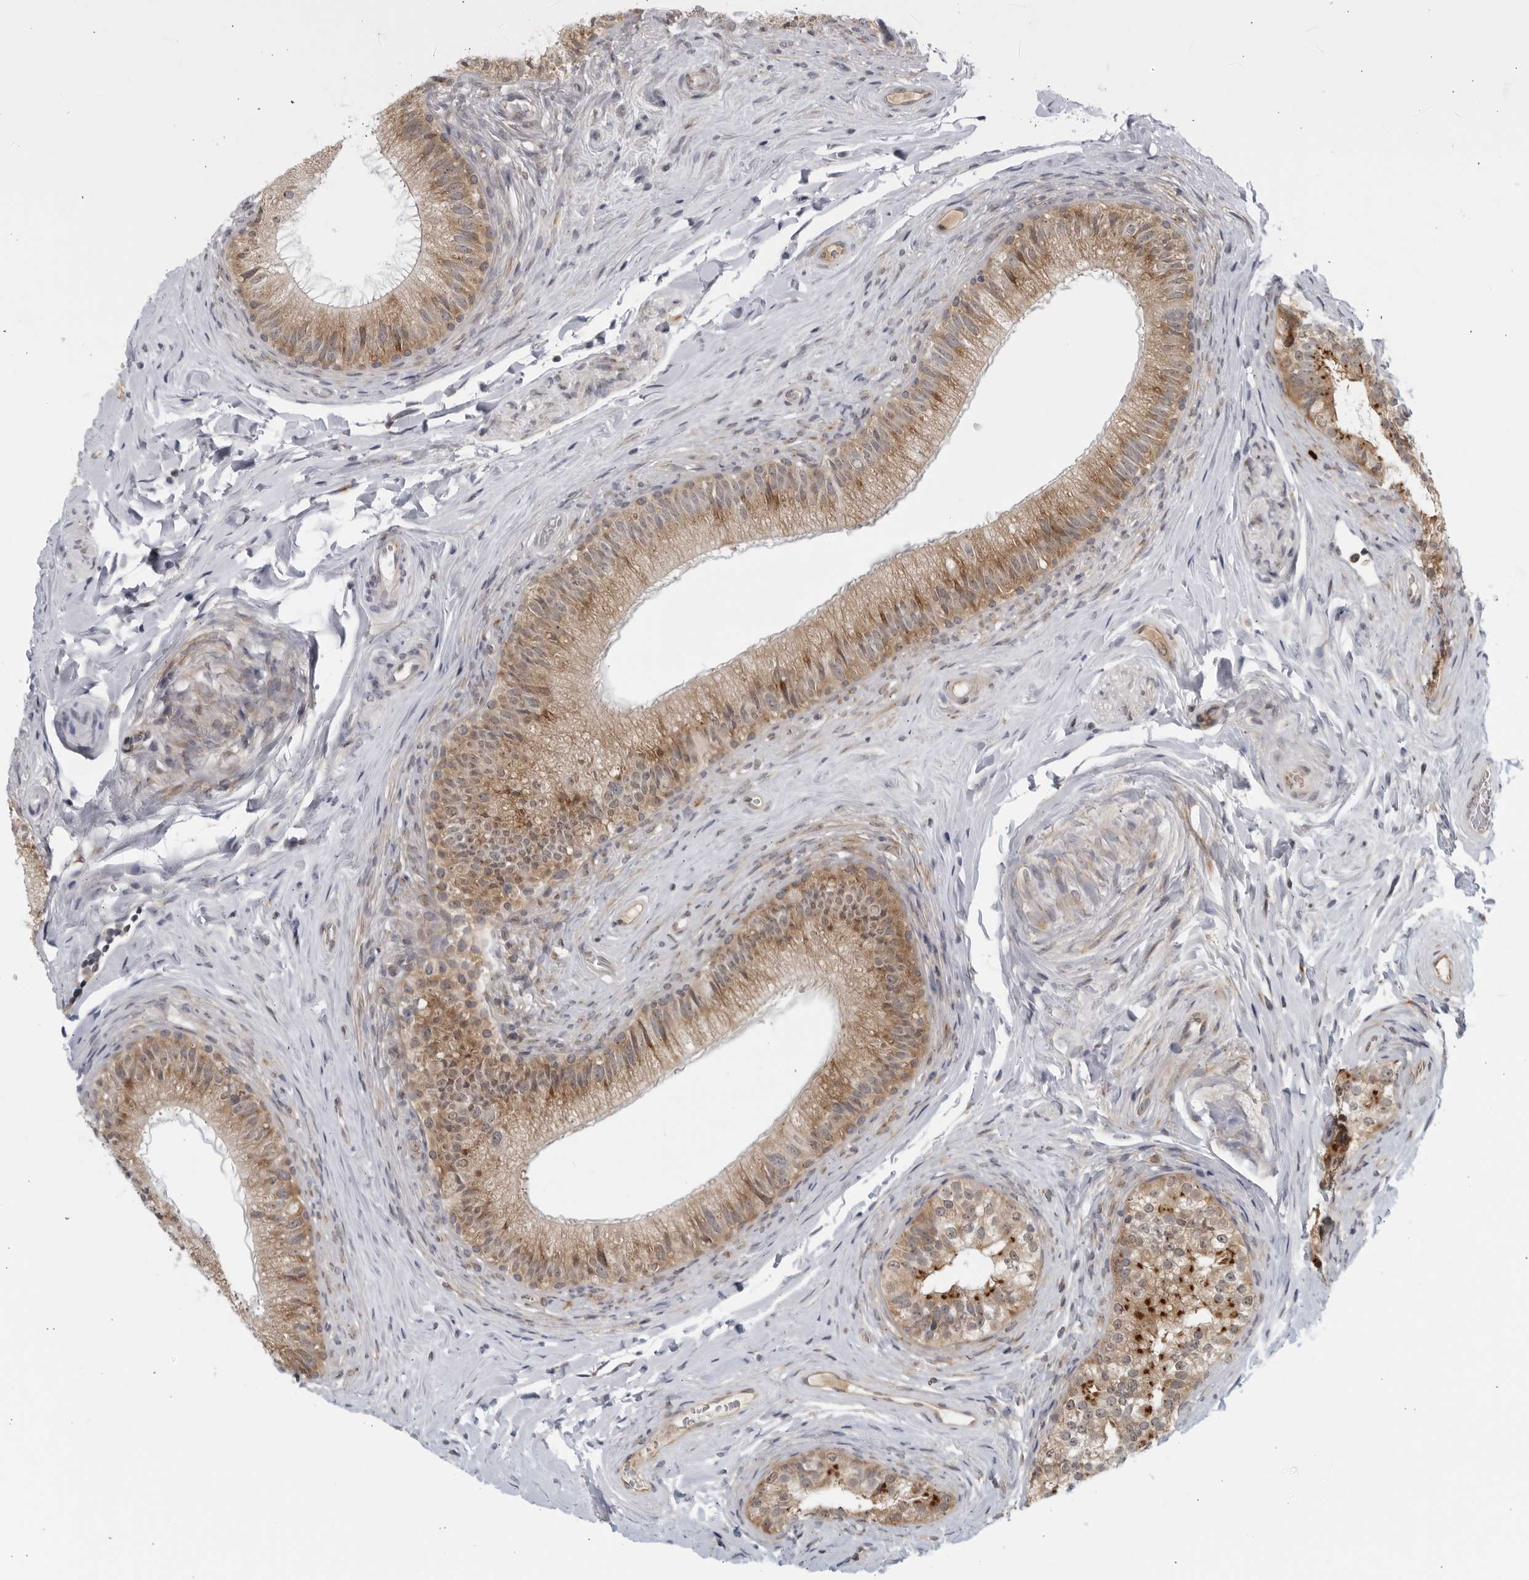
{"staining": {"intensity": "moderate", "quantity": ">75%", "location": "cytoplasmic/membranous"}, "tissue": "epididymis", "cell_type": "Glandular cells", "image_type": "normal", "snomed": [{"axis": "morphology", "description": "Normal tissue, NOS"}, {"axis": "topography", "description": "Epididymis"}], "caption": "Immunohistochemical staining of normal human epididymis exhibits moderate cytoplasmic/membranous protein expression in about >75% of glandular cells. The protein of interest is shown in brown color, while the nuclei are stained blue.", "gene": "RC3H1", "patient": {"sex": "male", "age": 49}}